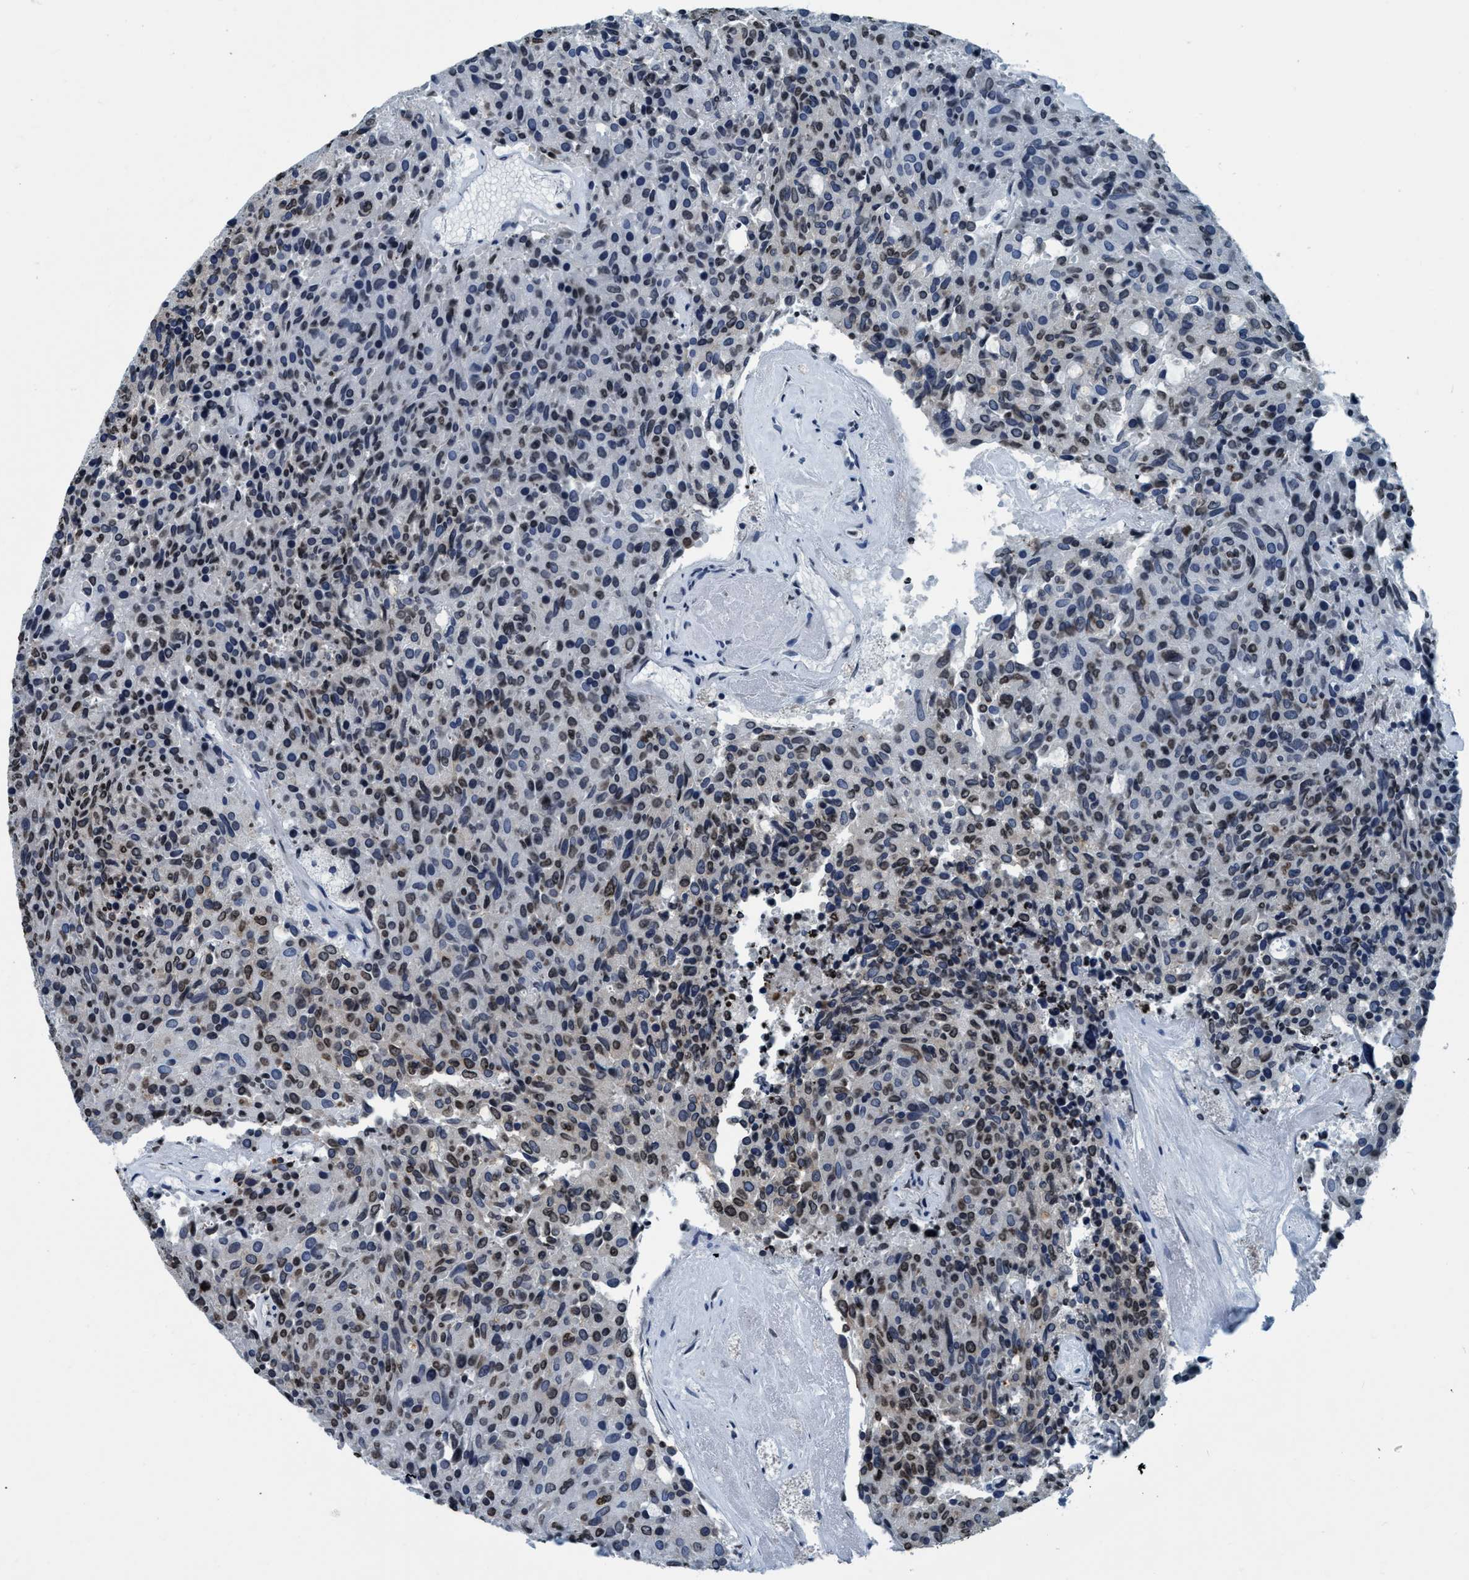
{"staining": {"intensity": "weak", "quantity": "25%-75%", "location": "nuclear"}, "tissue": "carcinoid", "cell_type": "Tumor cells", "image_type": "cancer", "snomed": [{"axis": "morphology", "description": "Carcinoid, malignant, NOS"}, {"axis": "topography", "description": "Pancreas"}], "caption": "Carcinoid stained with immunohistochemistry exhibits weak nuclear expression in approximately 25%-75% of tumor cells.", "gene": "CCNE2", "patient": {"sex": "female", "age": 54}}